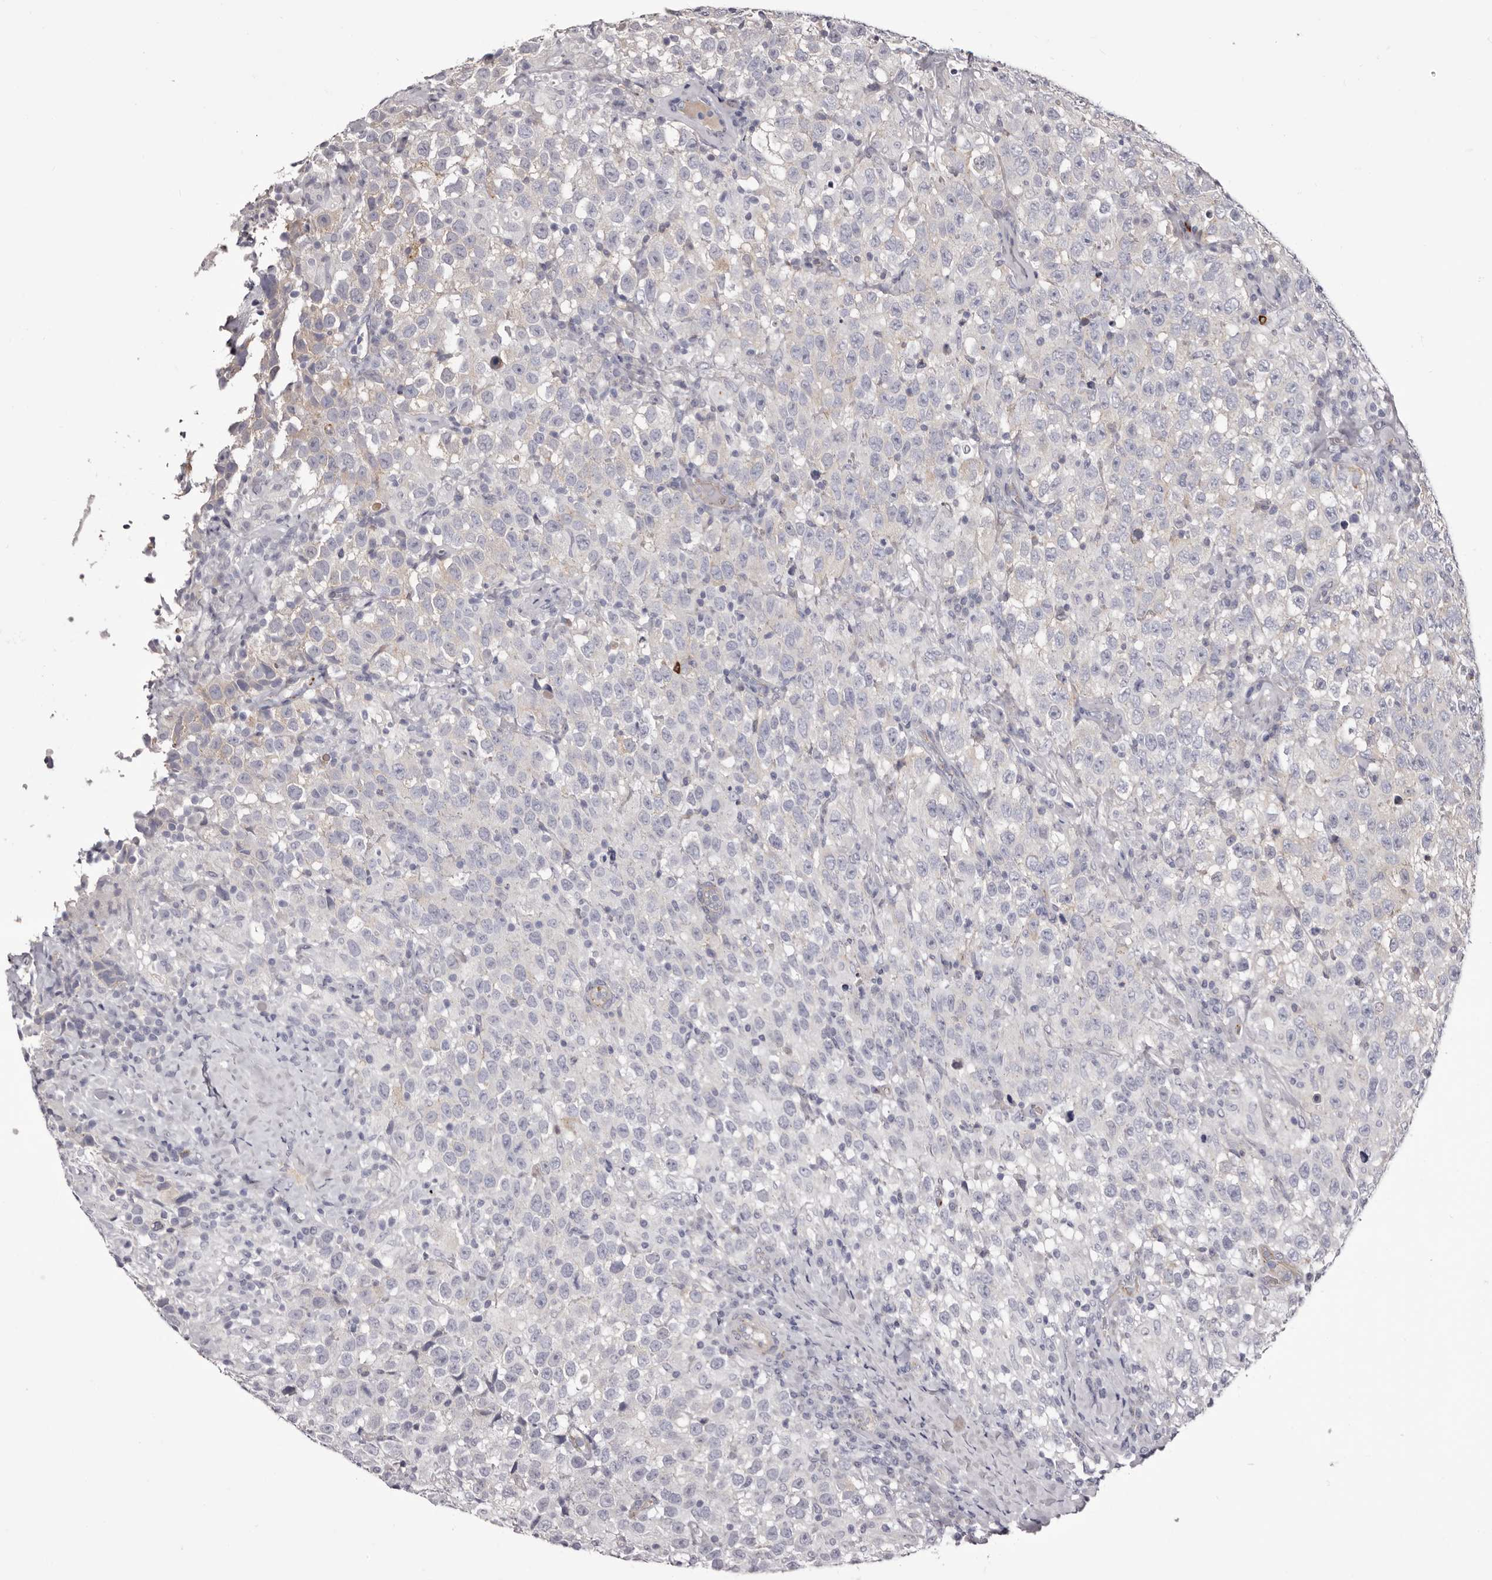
{"staining": {"intensity": "negative", "quantity": "none", "location": "none"}, "tissue": "testis cancer", "cell_type": "Tumor cells", "image_type": "cancer", "snomed": [{"axis": "morphology", "description": "Seminoma, NOS"}, {"axis": "topography", "description": "Testis"}], "caption": "High magnification brightfield microscopy of testis cancer (seminoma) stained with DAB (3,3'-diaminobenzidine) (brown) and counterstained with hematoxylin (blue): tumor cells show no significant staining.", "gene": "PEG10", "patient": {"sex": "male", "age": 41}}